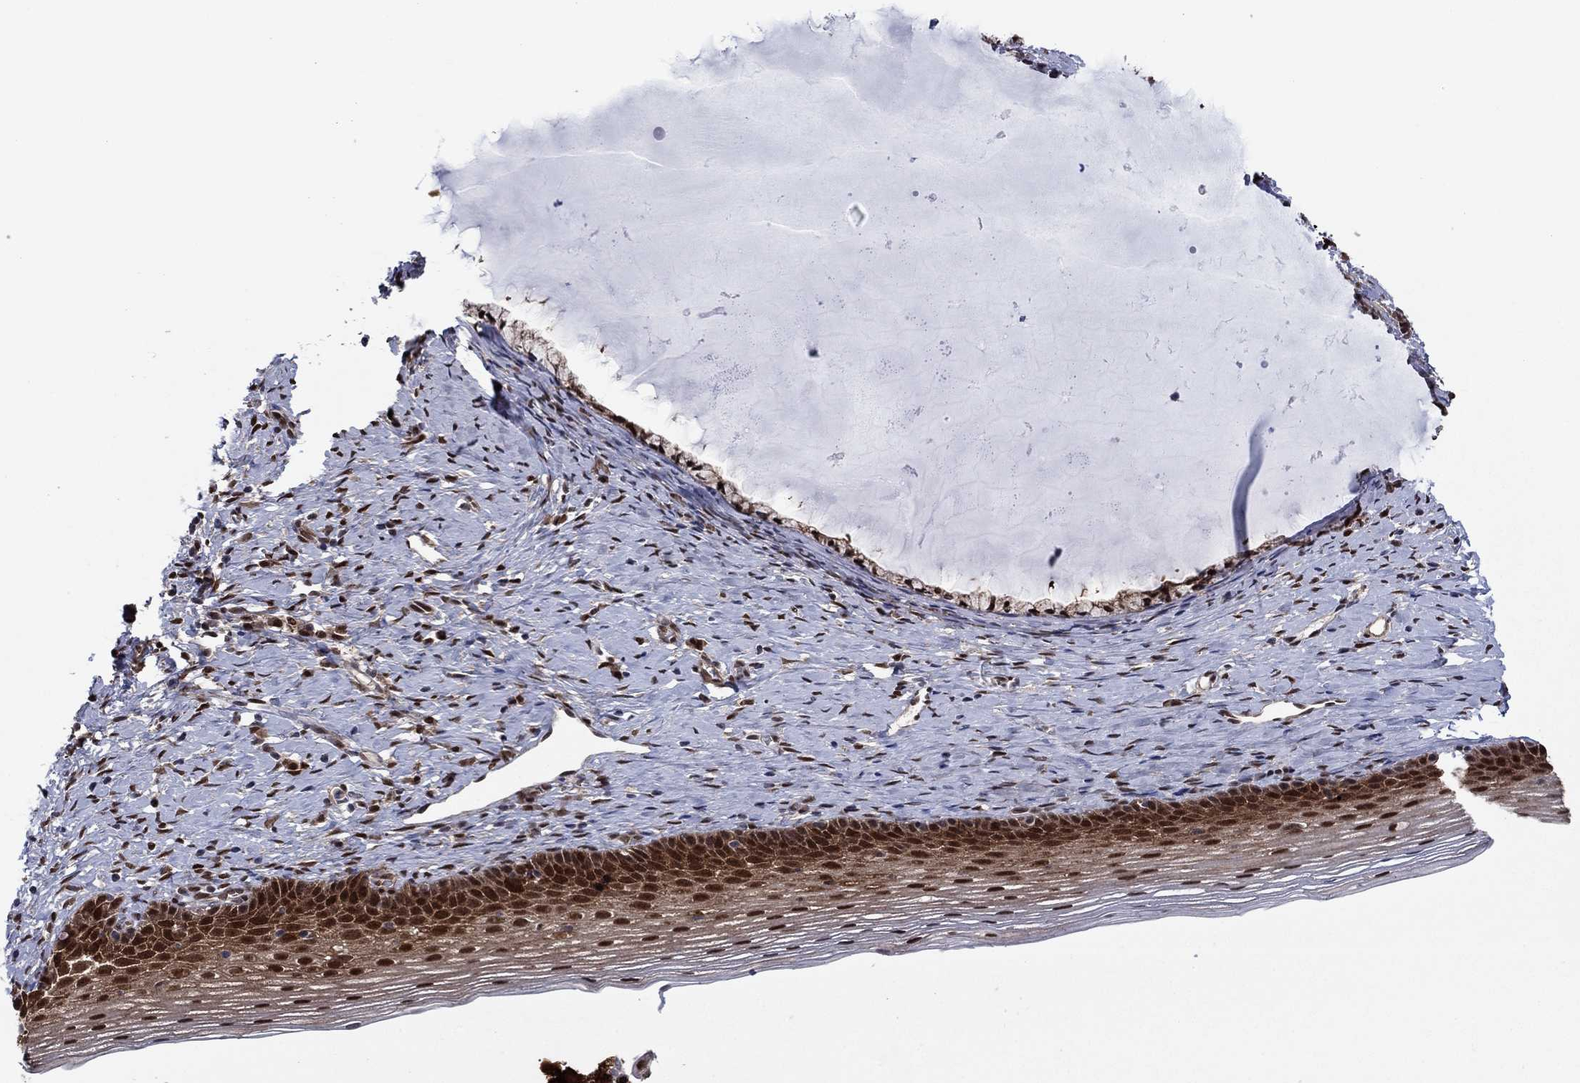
{"staining": {"intensity": "strong", "quantity": "25%-75%", "location": "nuclear"}, "tissue": "cervix", "cell_type": "Glandular cells", "image_type": "normal", "snomed": [{"axis": "morphology", "description": "Normal tissue, NOS"}, {"axis": "topography", "description": "Cervix"}], "caption": "This is a photomicrograph of immunohistochemistry (IHC) staining of unremarkable cervix, which shows strong positivity in the nuclear of glandular cells.", "gene": "FKBP4", "patient": {"sex": "female", "age": 39}}